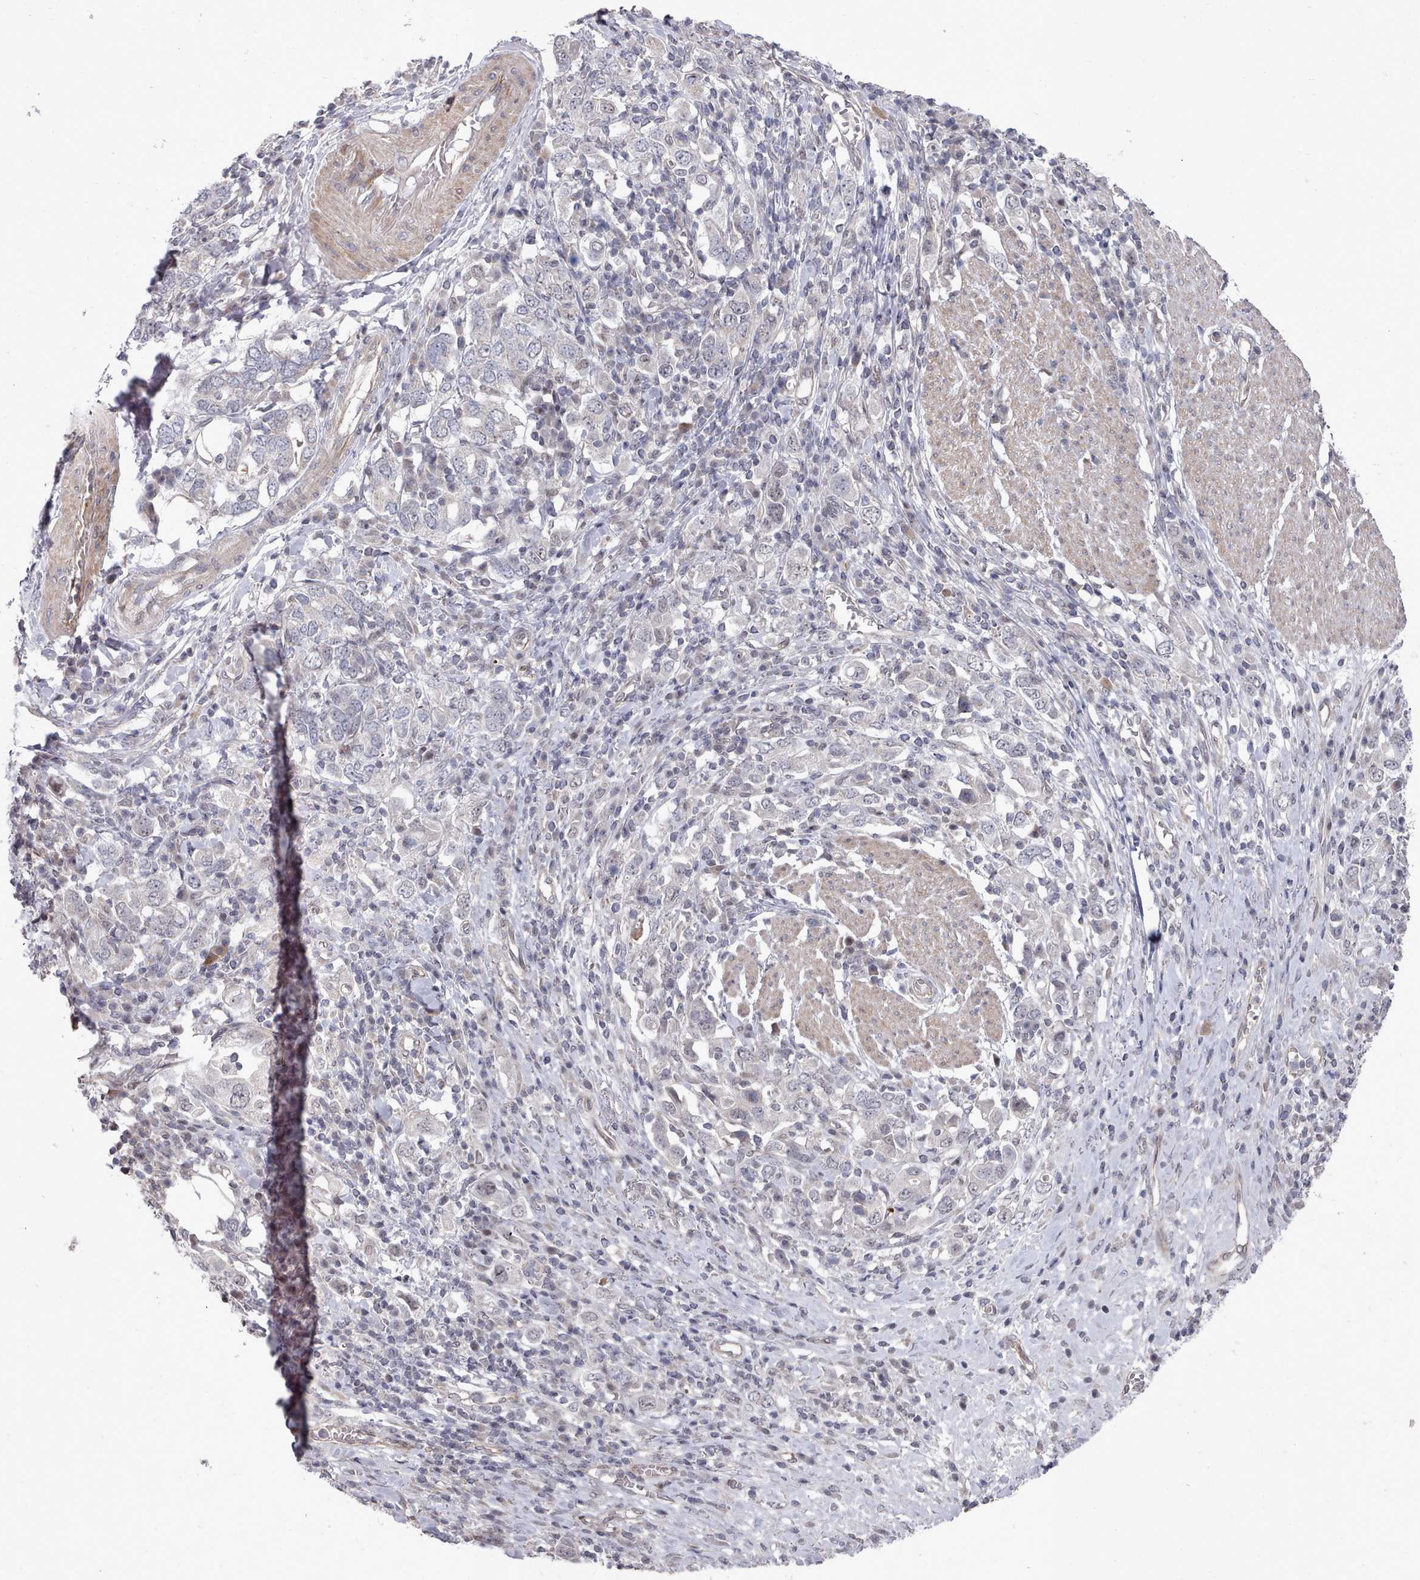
{"staining": {"intensity": "negative", "quantity": "none", "location": "none"}, "tissue": "stomach cancer", "cell_type": "Tumor cells", "image_type": "cancer", "snomed": [{"axis": "morphology", "description": "Adenocarcinoma, NOS"}, {"axis": "topography", "description": "Stomach, upper"}, {"axis": "topography", "description": "Stomach"}], "caption": "Image shows no significant protein positivity in tumor cells of stomach adenocarcinoma.", "gene": "CPSF4", "patient": {"sex": "male", "age": 62}}